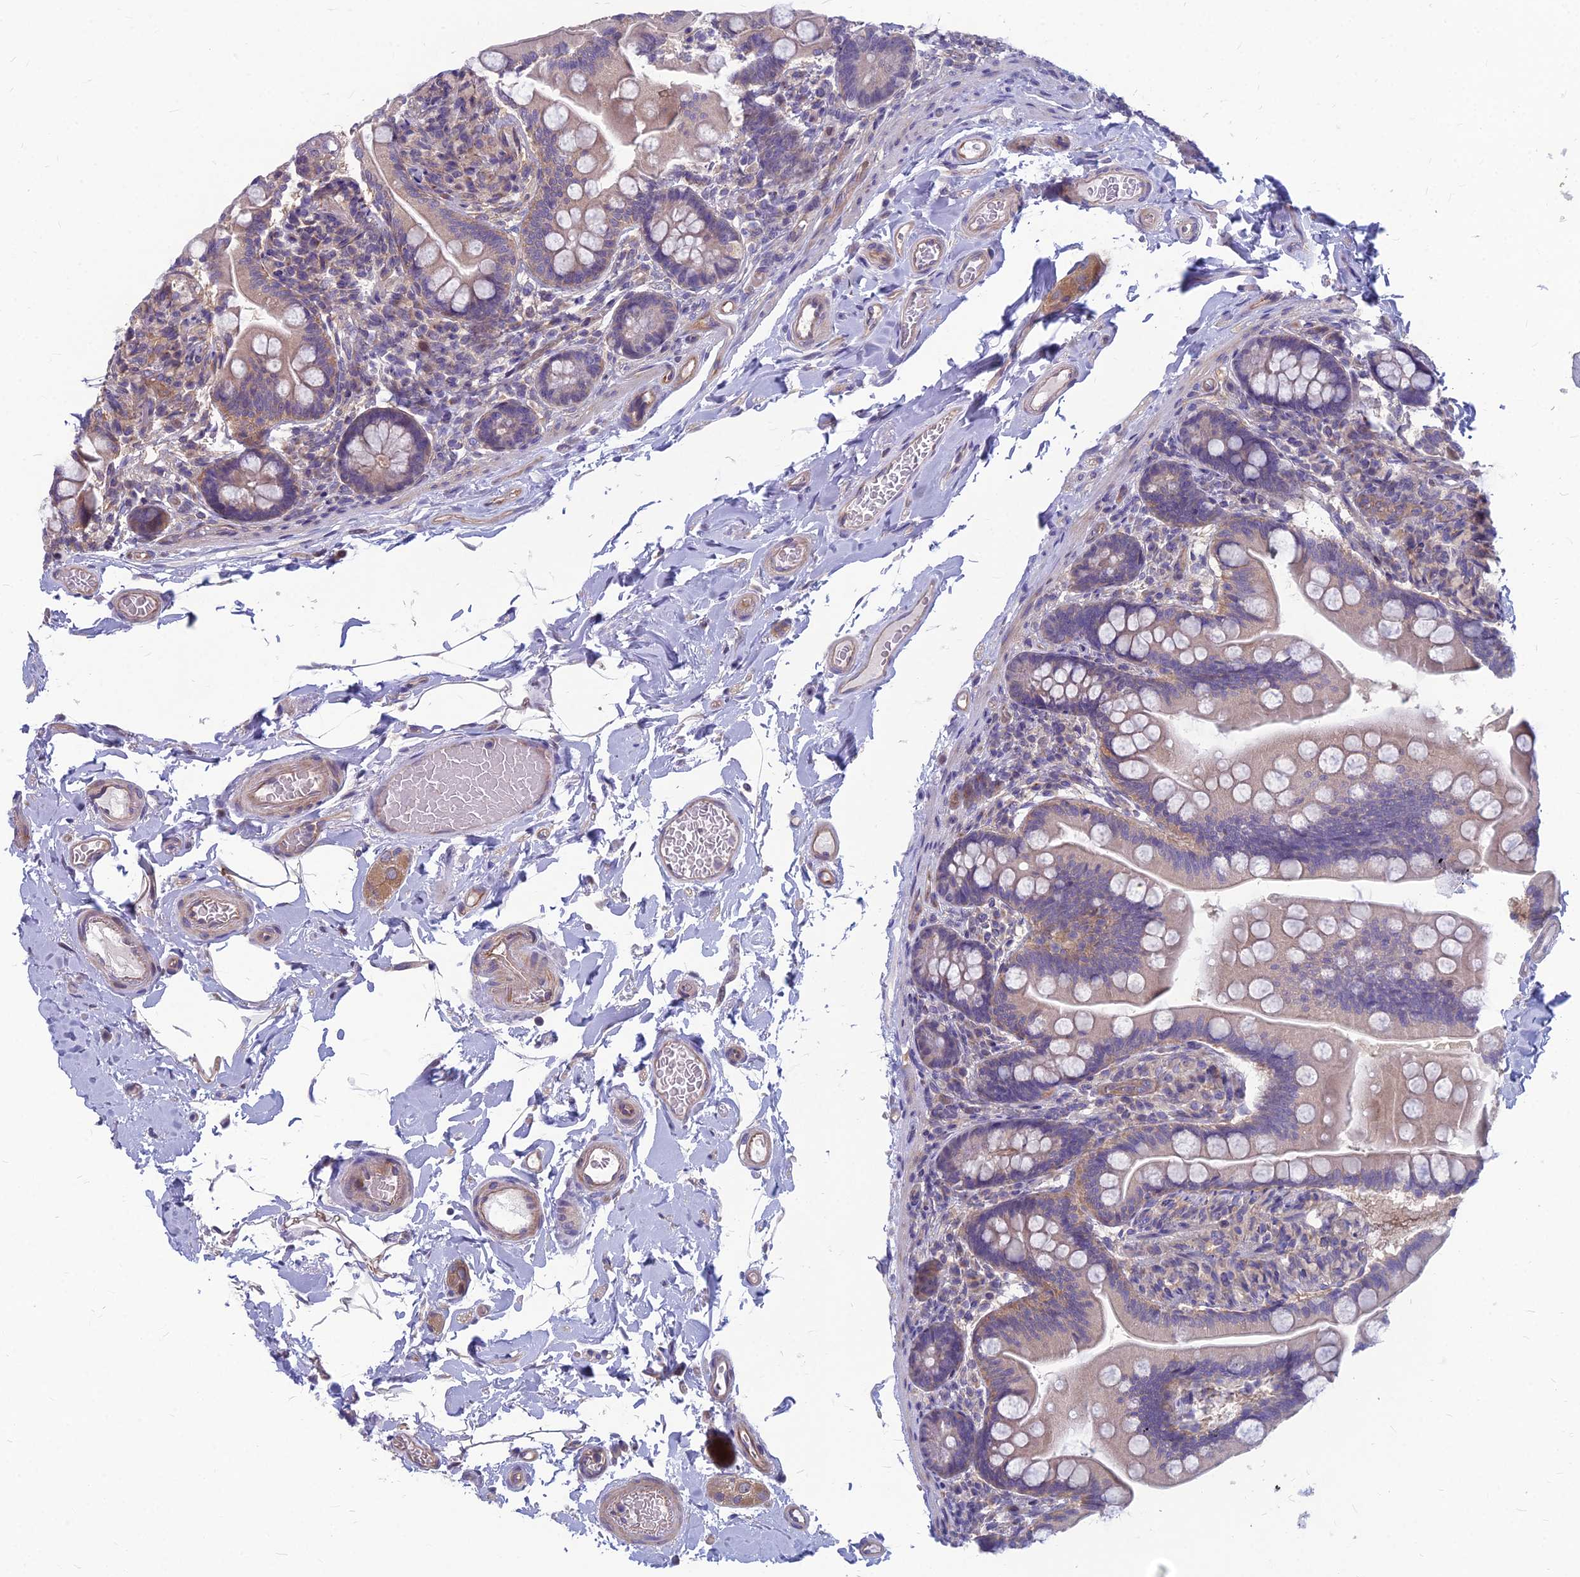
{"staining": {"intensity": "moderate", "quantity": "<25%", "location": "cytoplasmic/membranous"}, "tissue": "small intestine", "cell_type": "Glandular cells", "image_type": "normal", "snomed": [{"axis": "morphology", "description": "Normal tissue, NOS"}, {"axis": "topography", "description": "Small intestine"}], "caption": "Small intestine stained with a brown dye shows moderate cytoplasmic/membranous positive positivity in approximately <25% of glandular cells.", "gene": "MFSD8", "patient": {"sex": "female", "age": 64}}